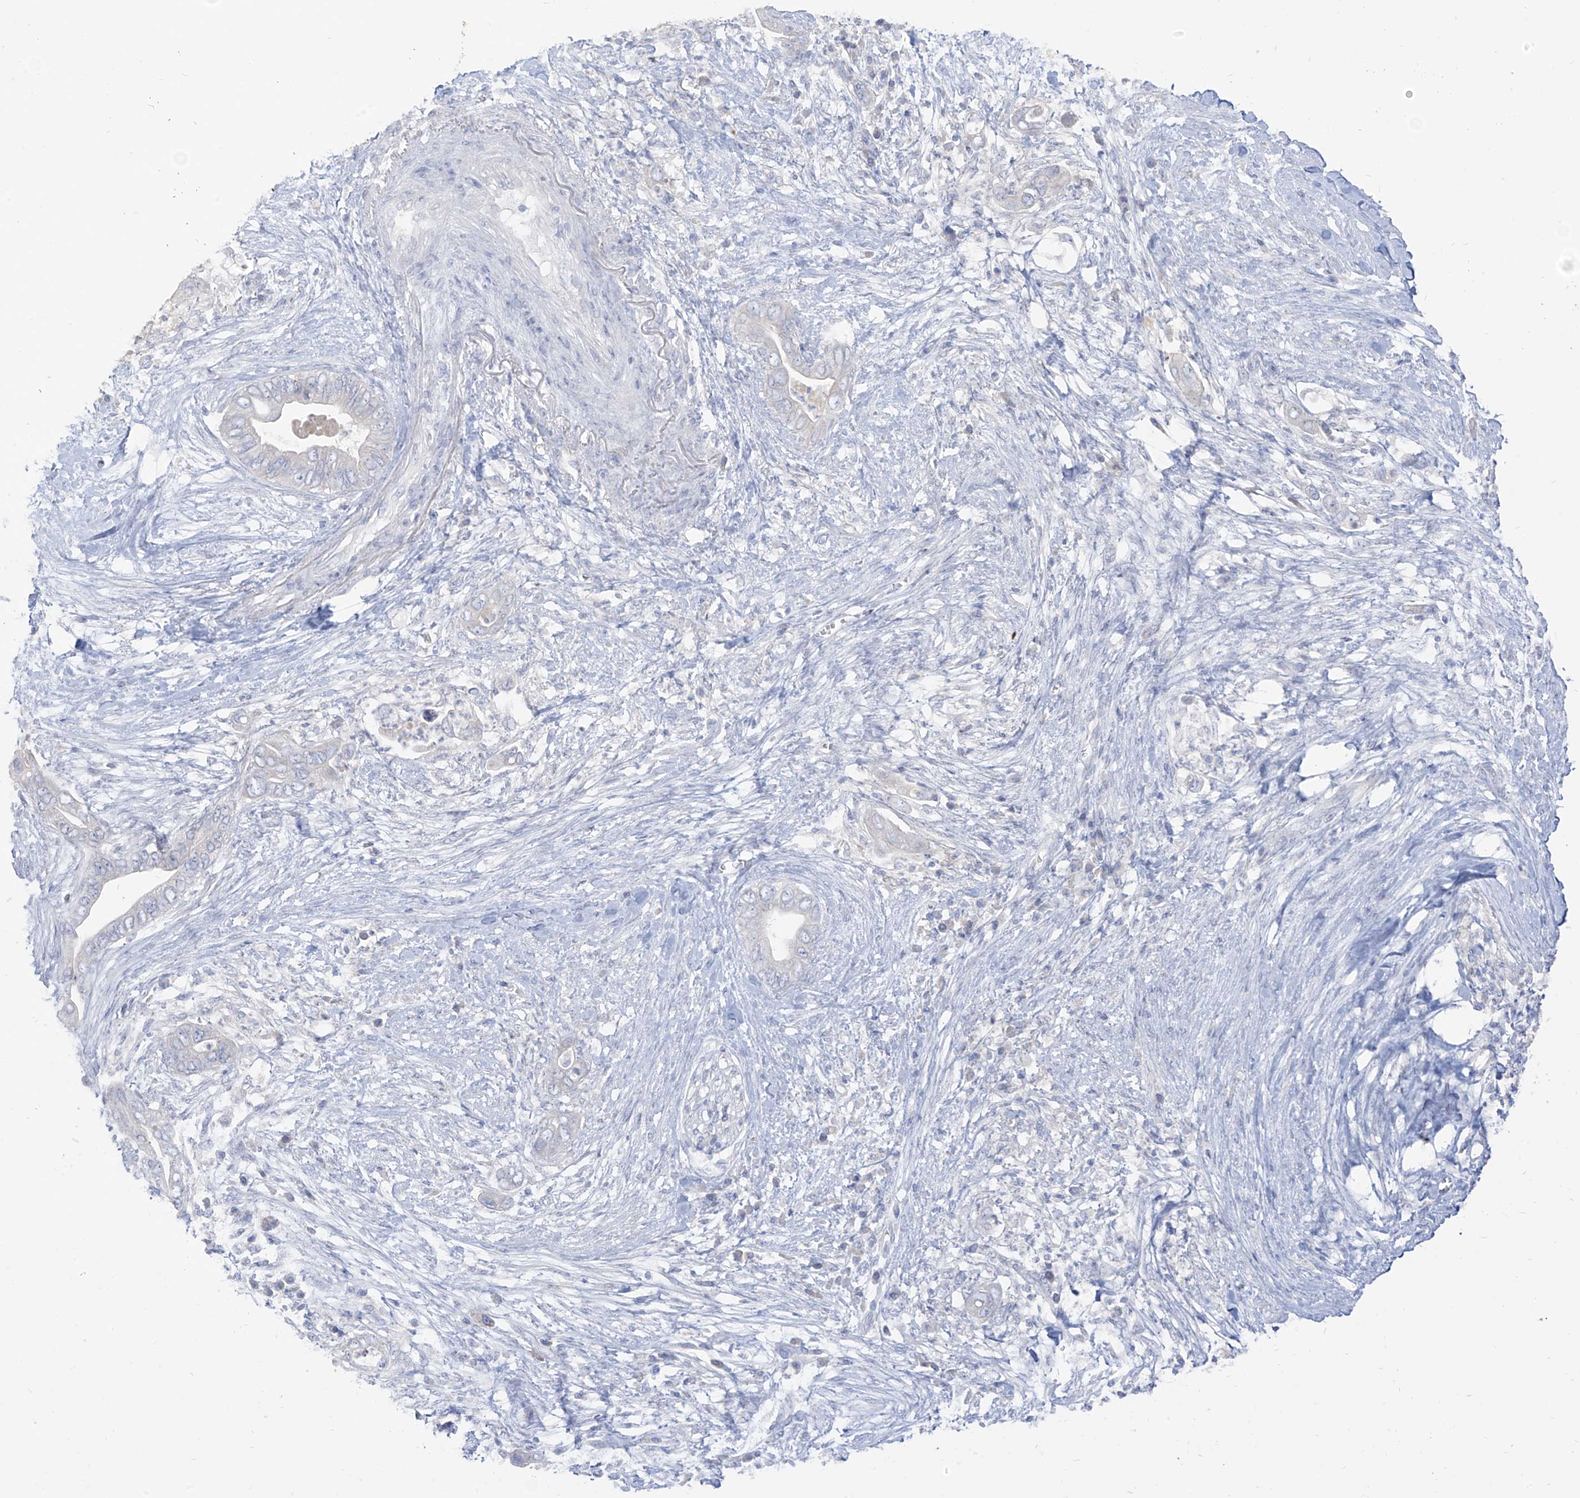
{"staining": {"intensity": "negative", "quantity": "none", "location": "none"}, "tissue": "pancreatic cancer", "cell_type": "Tumor cells", "image_type": "cancer", "snomed": [{"axis": "morphology", "description": "Adenocarcinoma, NOS"}, {"axis": "topography", "description": "Pancreas"}], "caption": "Immunohistochemistry of human adenocarcinoma (pancreatic) displays no expression in tumor cells.", "gene": "ARHGEF40", "patient": {"sex": "male", "age": 75}}